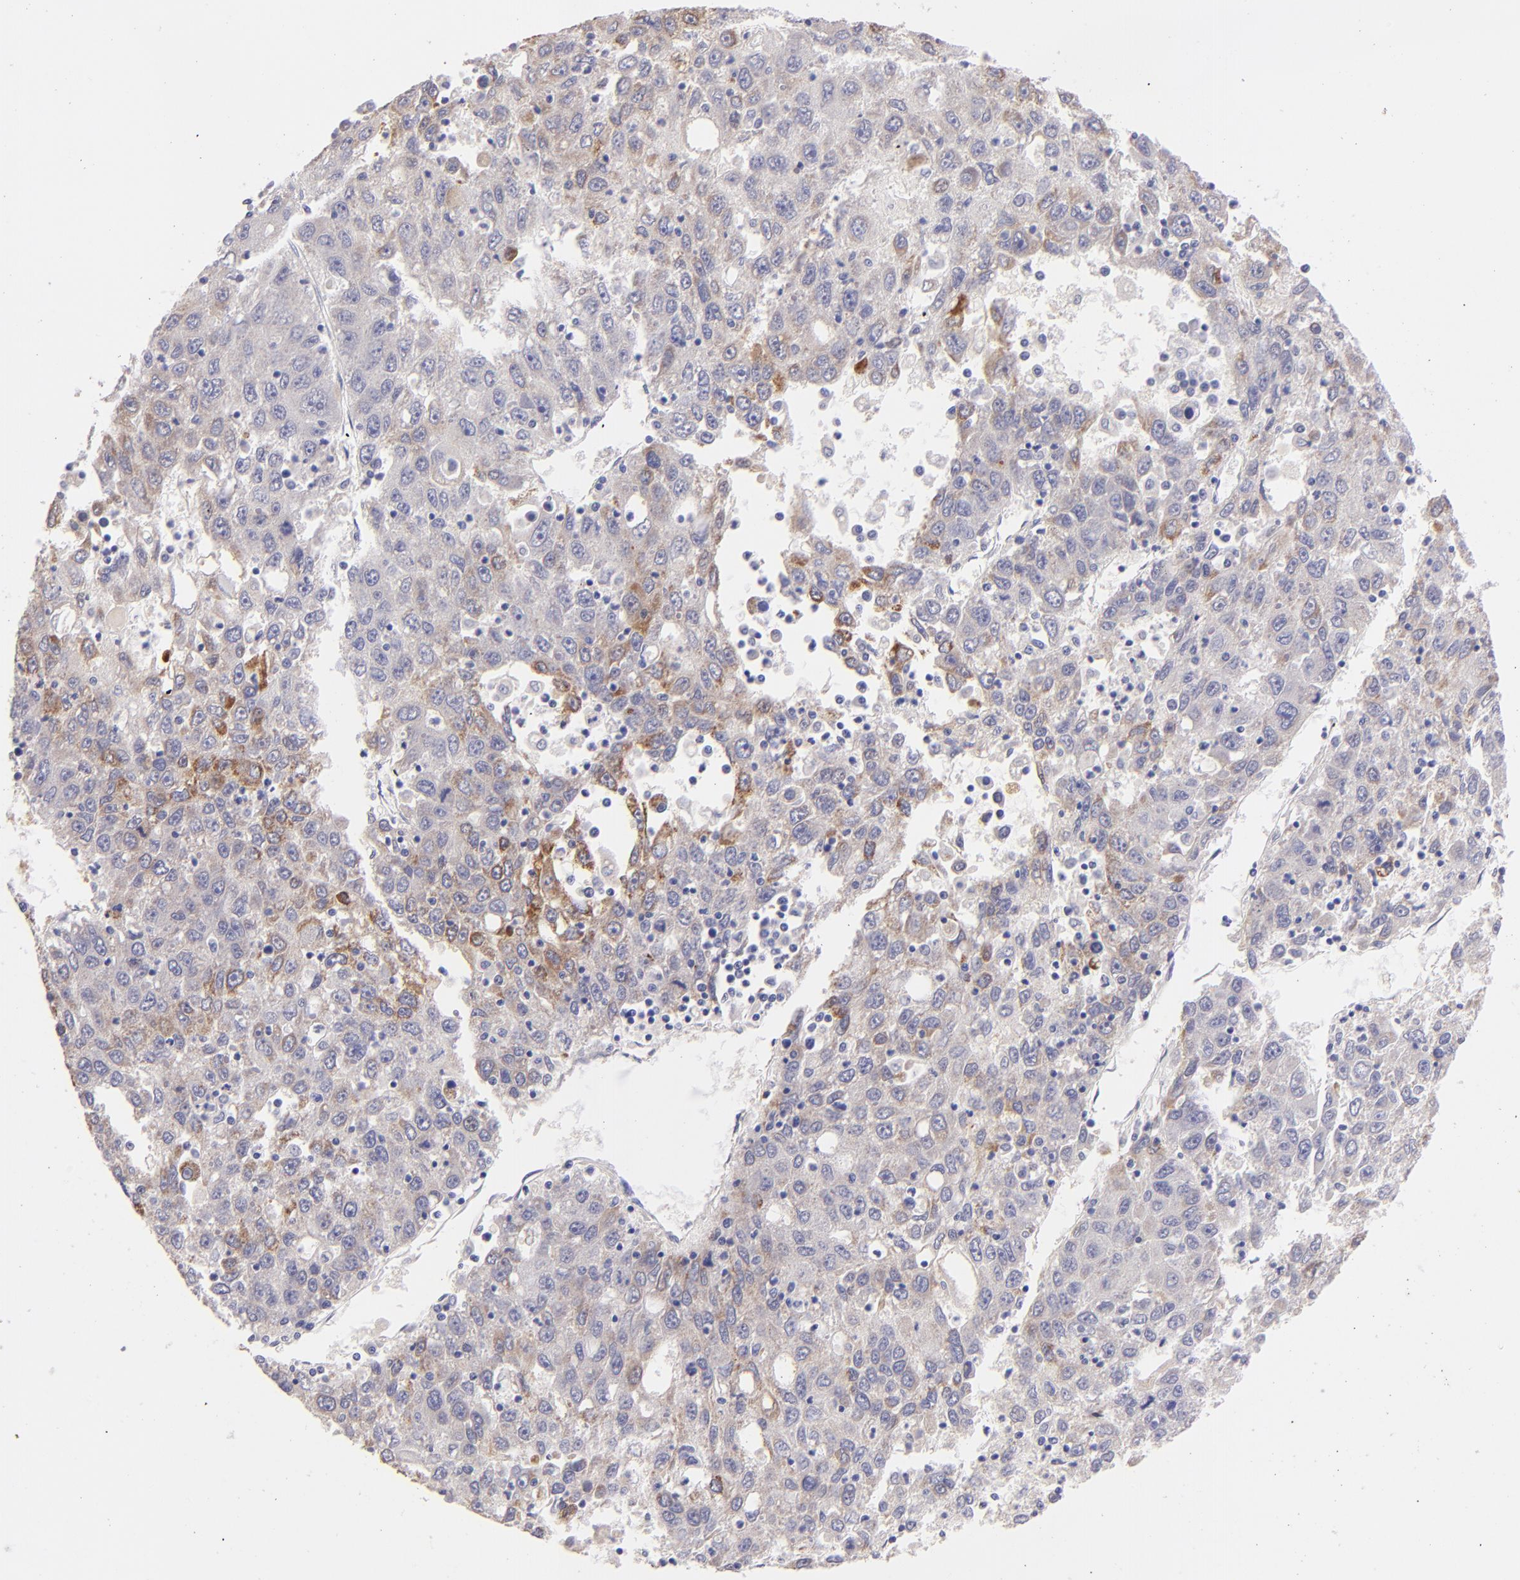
{"staining": {"intensity": "moderate", "quantity": ">75%", "location": "cytoplasmic/membranous"}, "tissue": "liver cancer", "cell_type": "Tumor cells", "image_type": "cancer", "snomed": [{"axis": "morphology", "description": "Carcinoma, Hepatocellular, NOS"}, {"axis": "topography", "description": "Liver"}], "caption": "A medium amount of moderate cytoplasmic/membranous expression is identified in about >75% of tumor cells in hepatocellular carcinoma (liver) tissue.", "gene": "SH2D4A", "patient": {"sex": "male", "age": 49}}